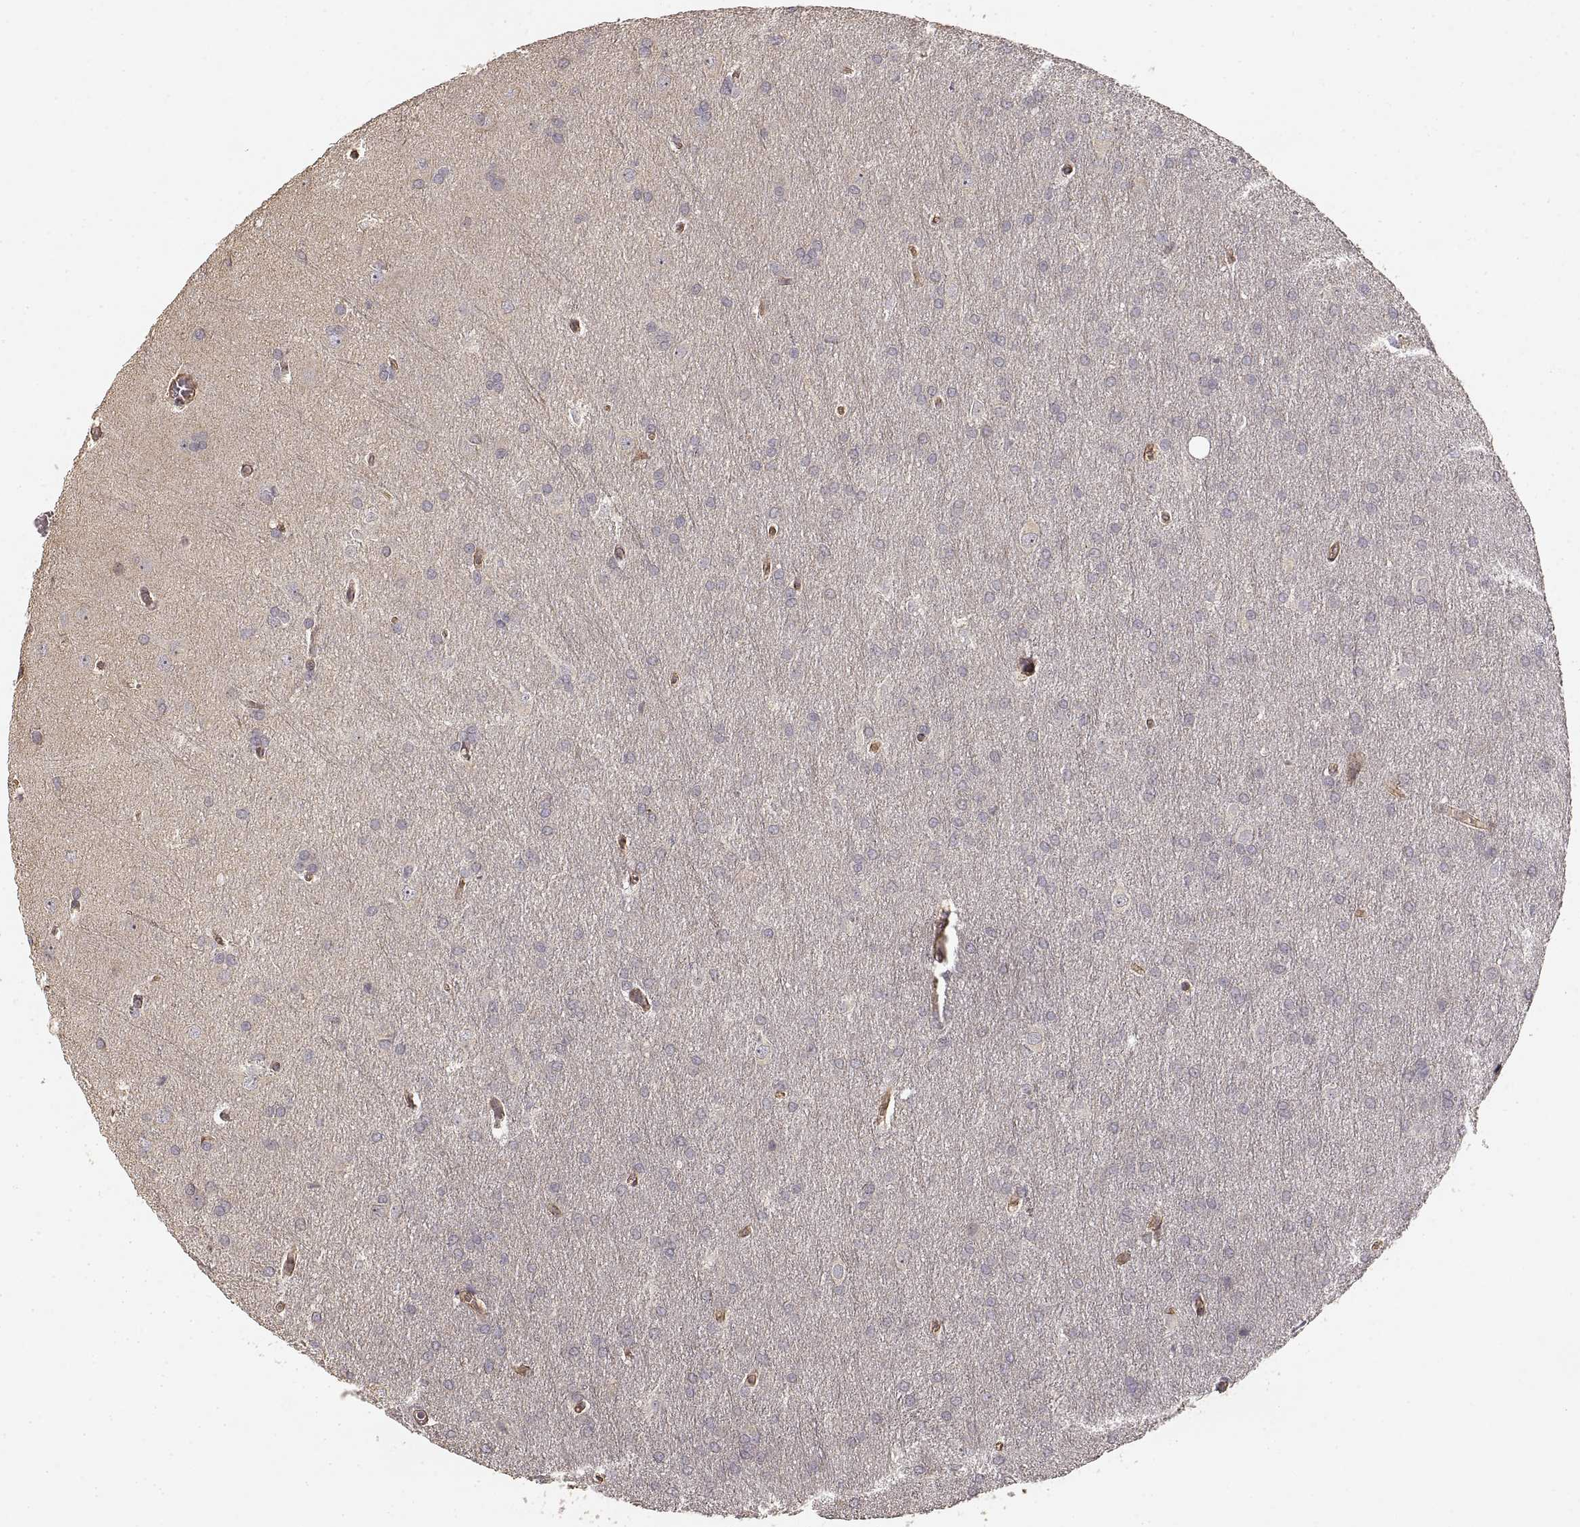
{"staining": {"intensity": "negative", "quantity": "none", "location": "none"}, "tissue": "glioma", "cell_type": "Tumor cells", "image_type": "cancer", "snomed": [{"axis": "morphology", "description": "Glioma, malignant, Low grade"}, {"axis": "topography", "description": "Brain"}], "caption": "IHC image of human glioma stained for a protein (brown), which displays no staining in tumor cells.", "gene": "LAMA4", "patient": {"sex": "female", "age": 32}}